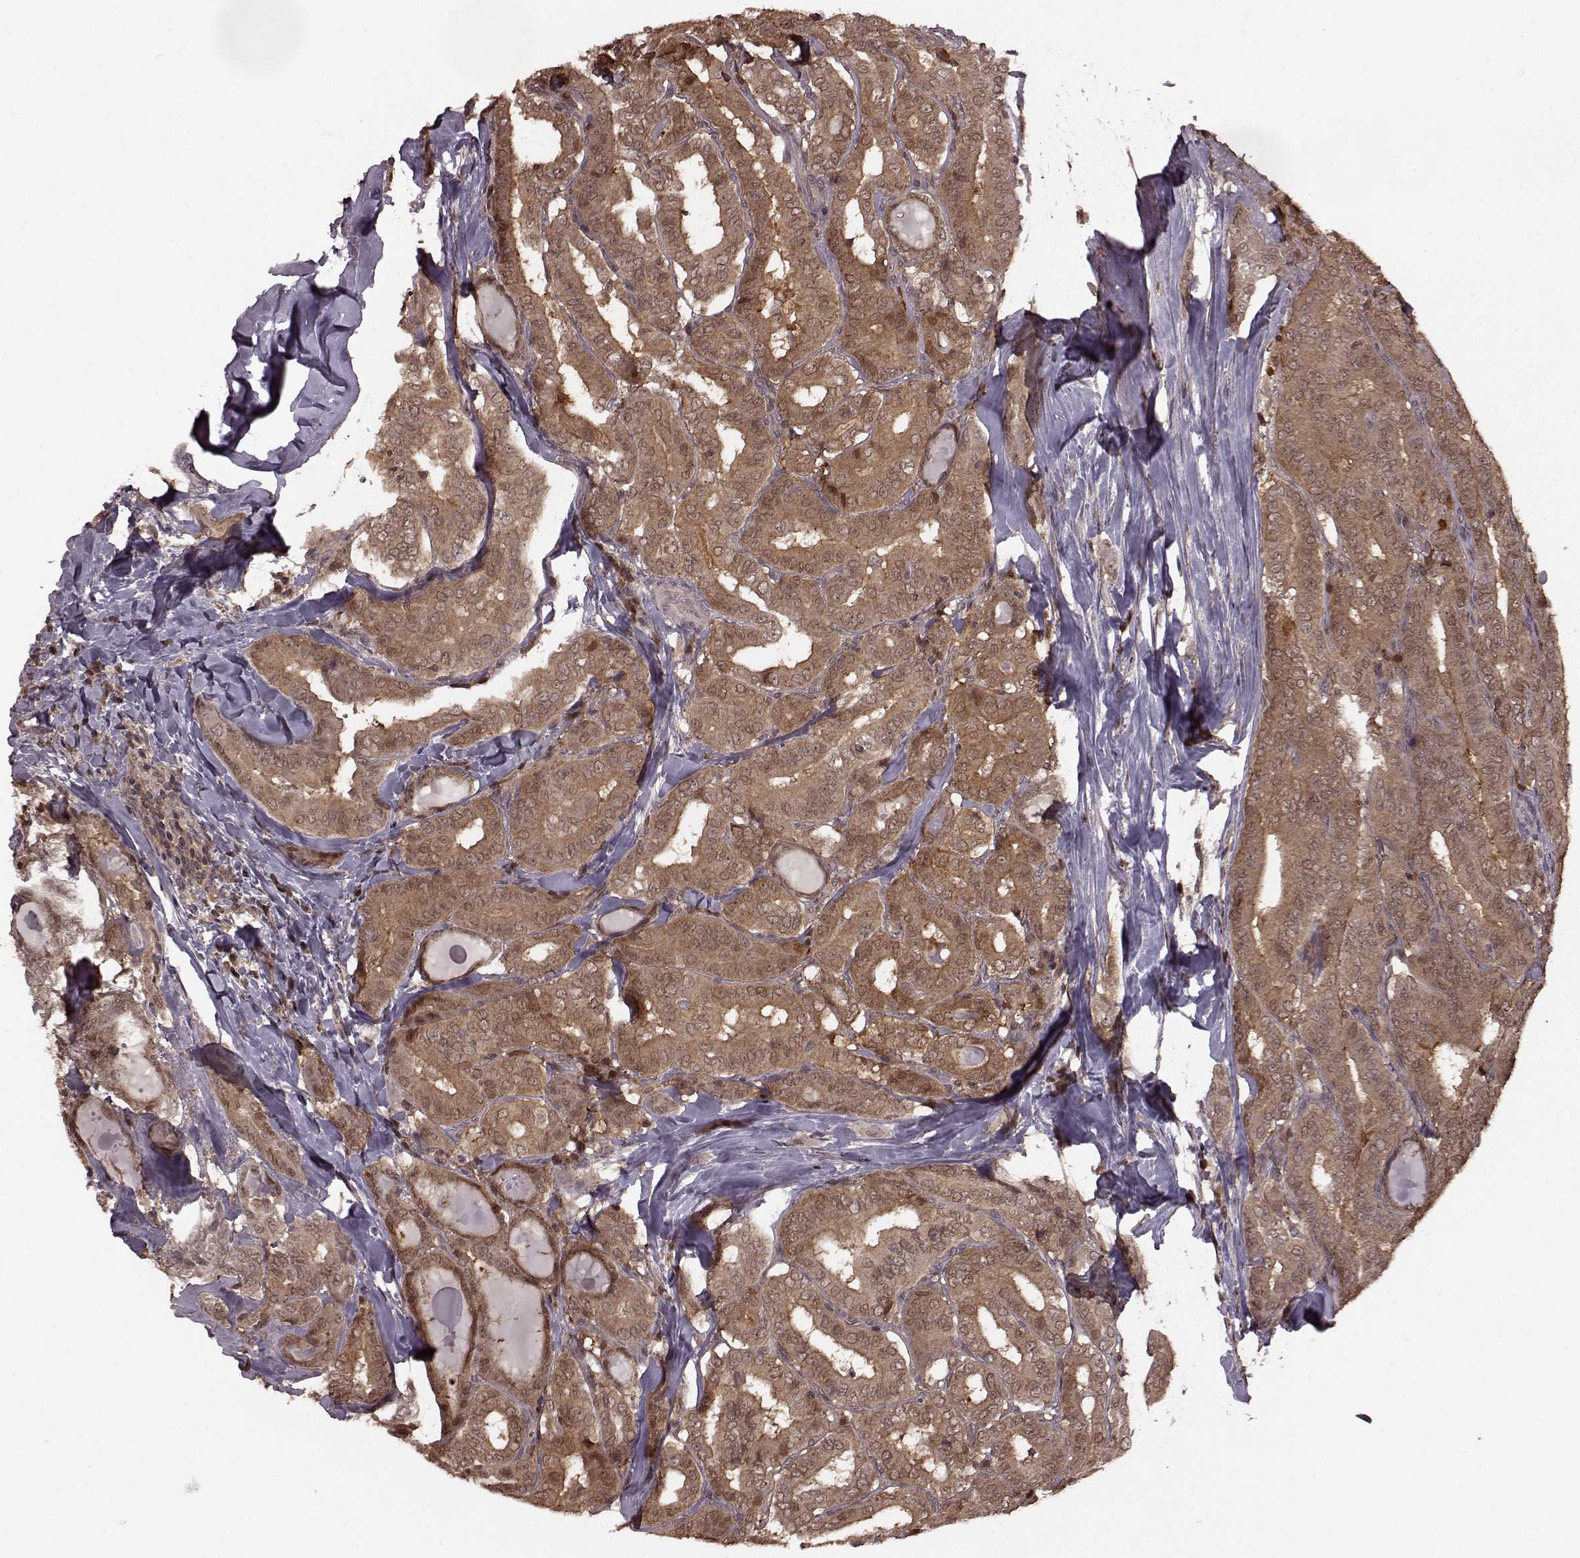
{"staining": {"intensity": "moderate", "quantity": ">75%", "location": "cytoplasmic/membranous,nuclear"}, "tissue": "thyroid cancer", "cell_type": "Tumor cells", "image_type": "cancer", "snomed": [{"axis": "morphology", "description": "Papillary adenocarcinoma, NOS"}, {"axis": "morphology", "description": "Papillary adenoma metastatic"}, {"axis": "topography", "description": "Thyroid gland"}], "caption": "A medium amount of moderate cytoplasmic/membranous and nuclear expression is present in approximately >75% of tumor cells in thyroid papillary adenocarcinoma tissue.", "gene": "GSS", "patient": {"sex": "female", "age": 50}}